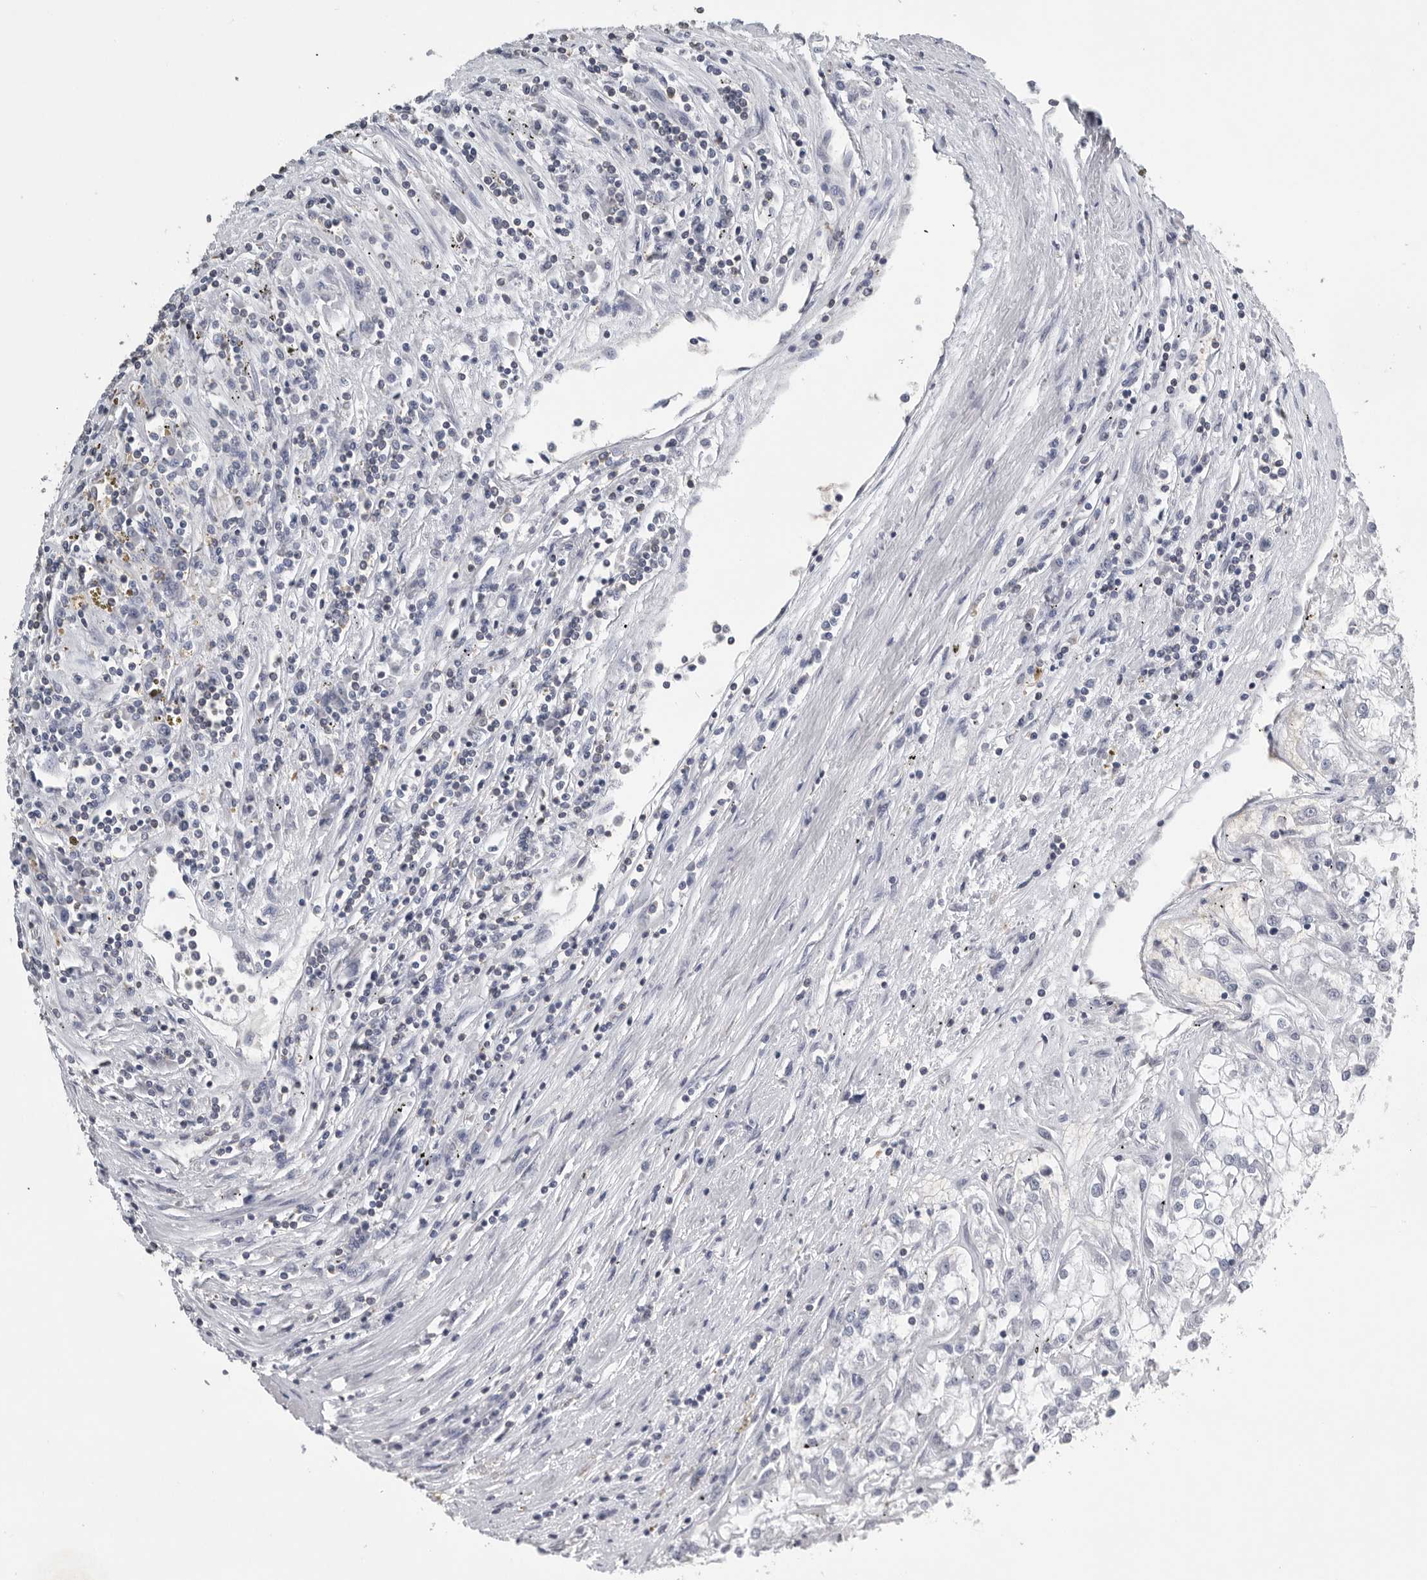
{"staining": {"intensity": "negative", "quantity": "none", "location": "none"}, "tissue": "renal cancer", "cell_type": "Tumor cells", "image_type": "cancer", "snomed": [{"axis": "morphology", "description": "Adenocarcinoma, NOS"}, {"axis": "topography", "description": "Kidney"}], "caption": "Immunohistochemistry (IHC) histopathology image of human renal cancer stained for a protein (brown), which exhibits no staining in tumor cells.", "gene": "PDCD4", "patient": {"sex": "female", "age": 52}}